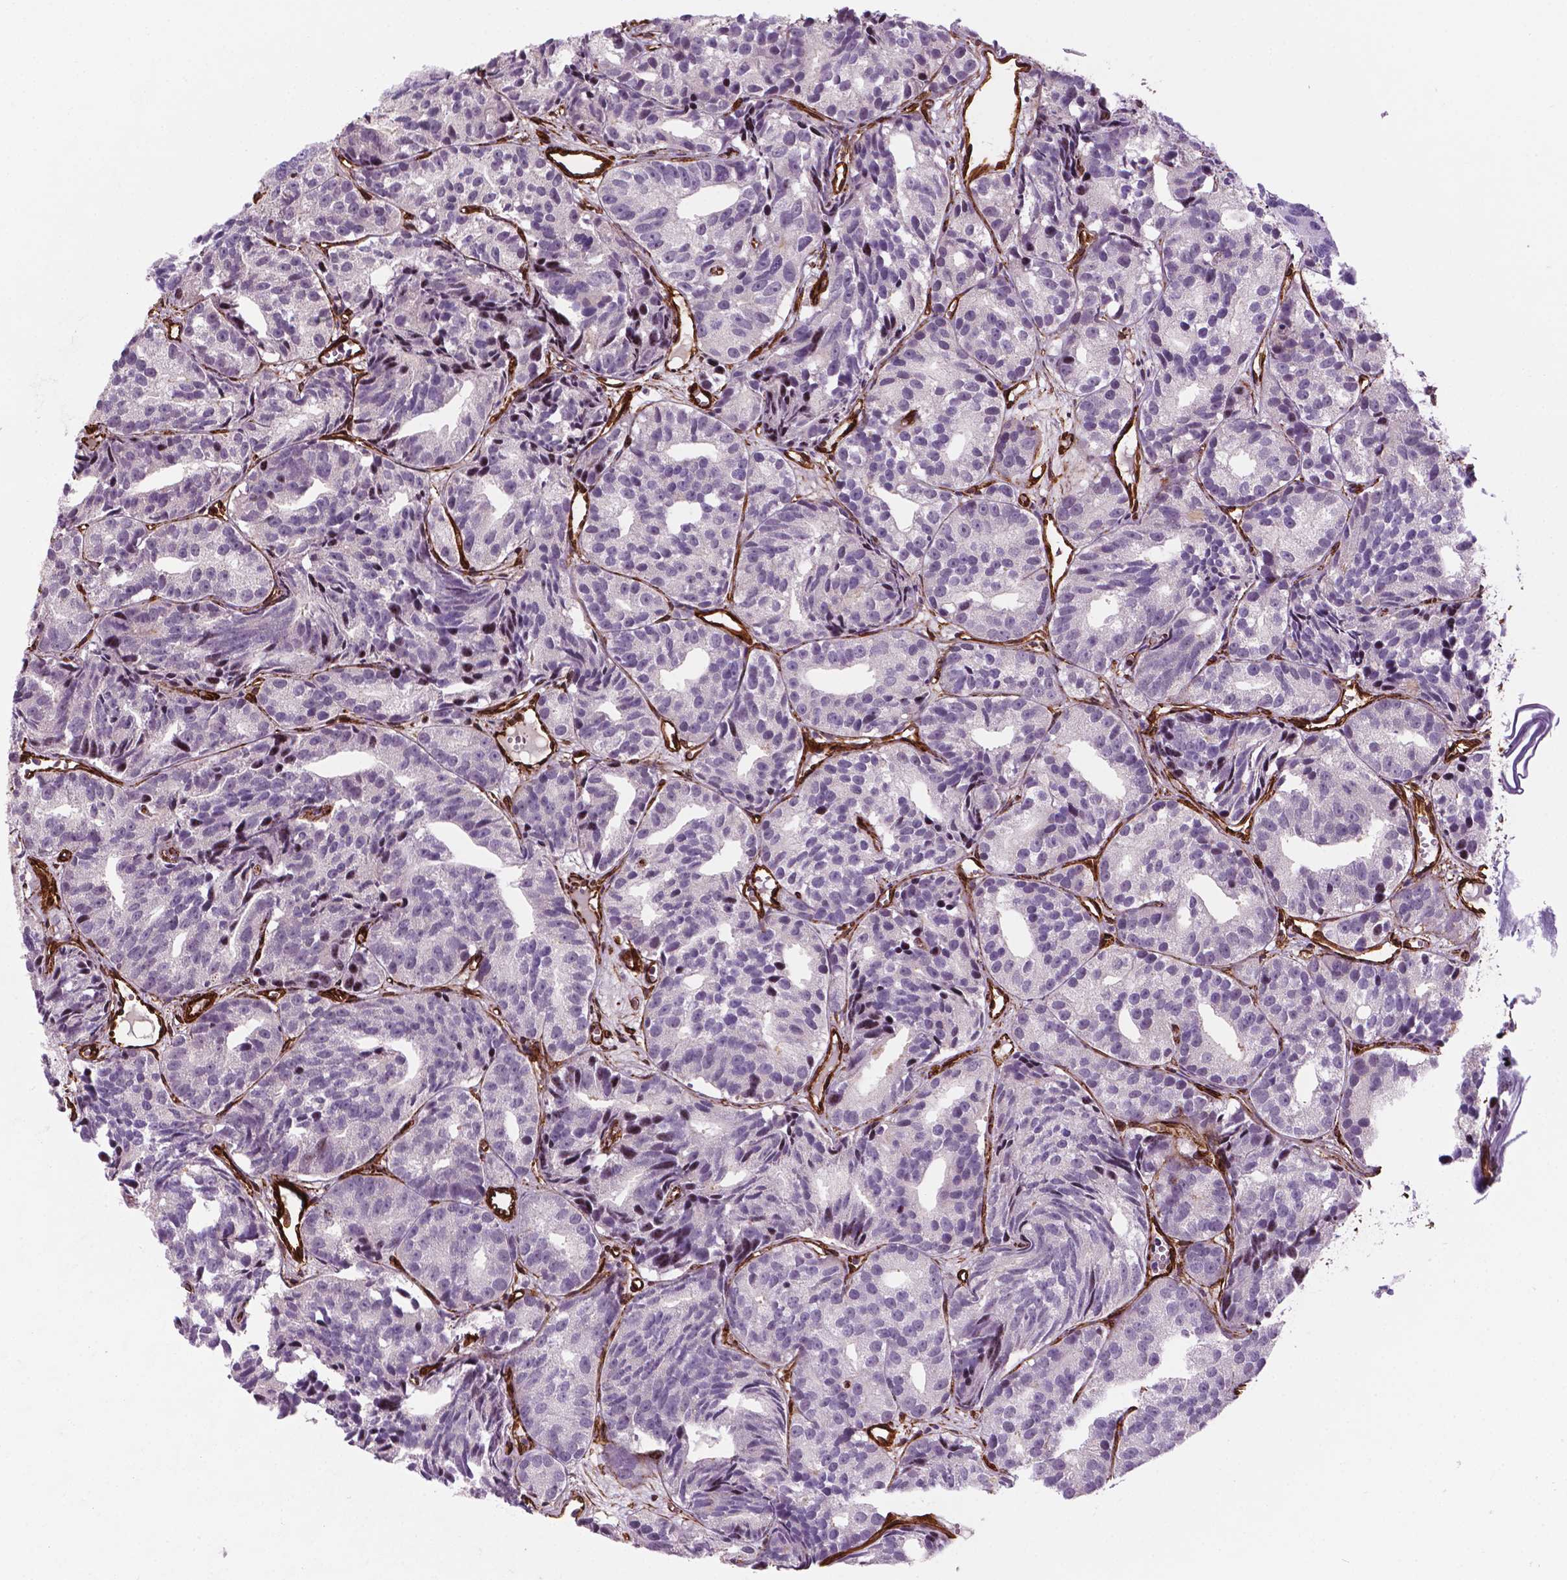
{"staining": {"intensity": "negative", "quantity": "none", "location": "none"}, "tissue": "prostate cancer", "cell_type": "Tumor cells", "image_type": "cancer", "snomed": [{"axis": "morphology", "description": "Adenocarcinoma, High grade"}, {"axis": "topography", "description": "Prostate"}], "caption": "Immunohistochemical staining of prostate cancer exhibits no significant positivity in tumor cells.", "gene": "EGFL8", "patient": {"sex": "male", "age": 77}}